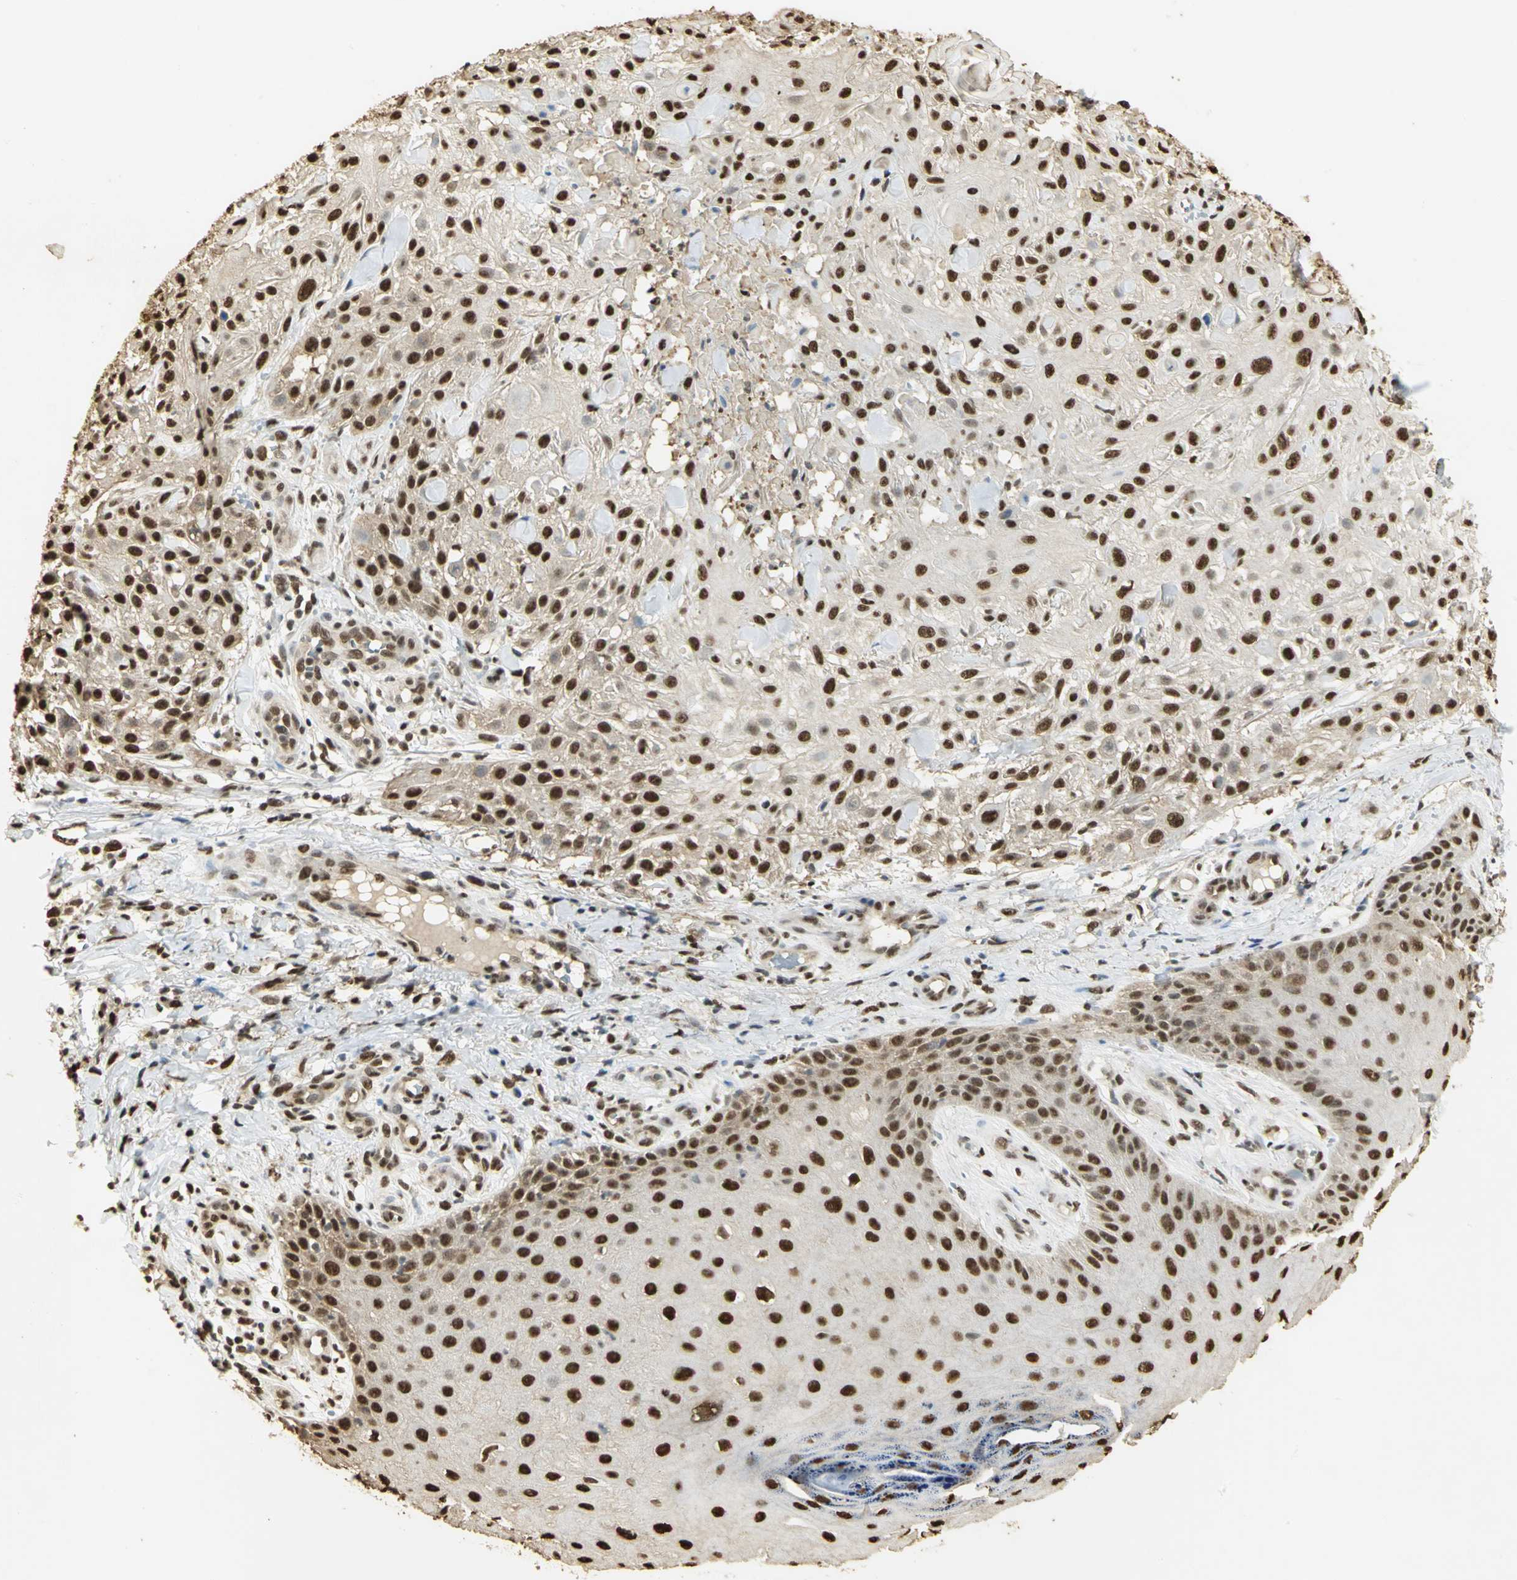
{"staining": {"intensity": "strong", "quantity": ">75%", "location": "cytoplasmic/membranous,nuclear"}, "tissue": "skin cancer", "cell_type": "Tumor cells", "image_type": "cancer", "snomed": [{"axis": "morphology", "description": "Squamous cell carcinoma, NOS"}, {"axis": "topography", "description": "Skin"}], "caption": "Squamous cell carcinoma (skin) tissue demonstrates strong cytoplasmic/membranous and nuclear staining in approximately >75% of tumor cells, visualized by immunohistochemistry.", "gene": "SET", "patient": {"sex": "female", "age": 42}}